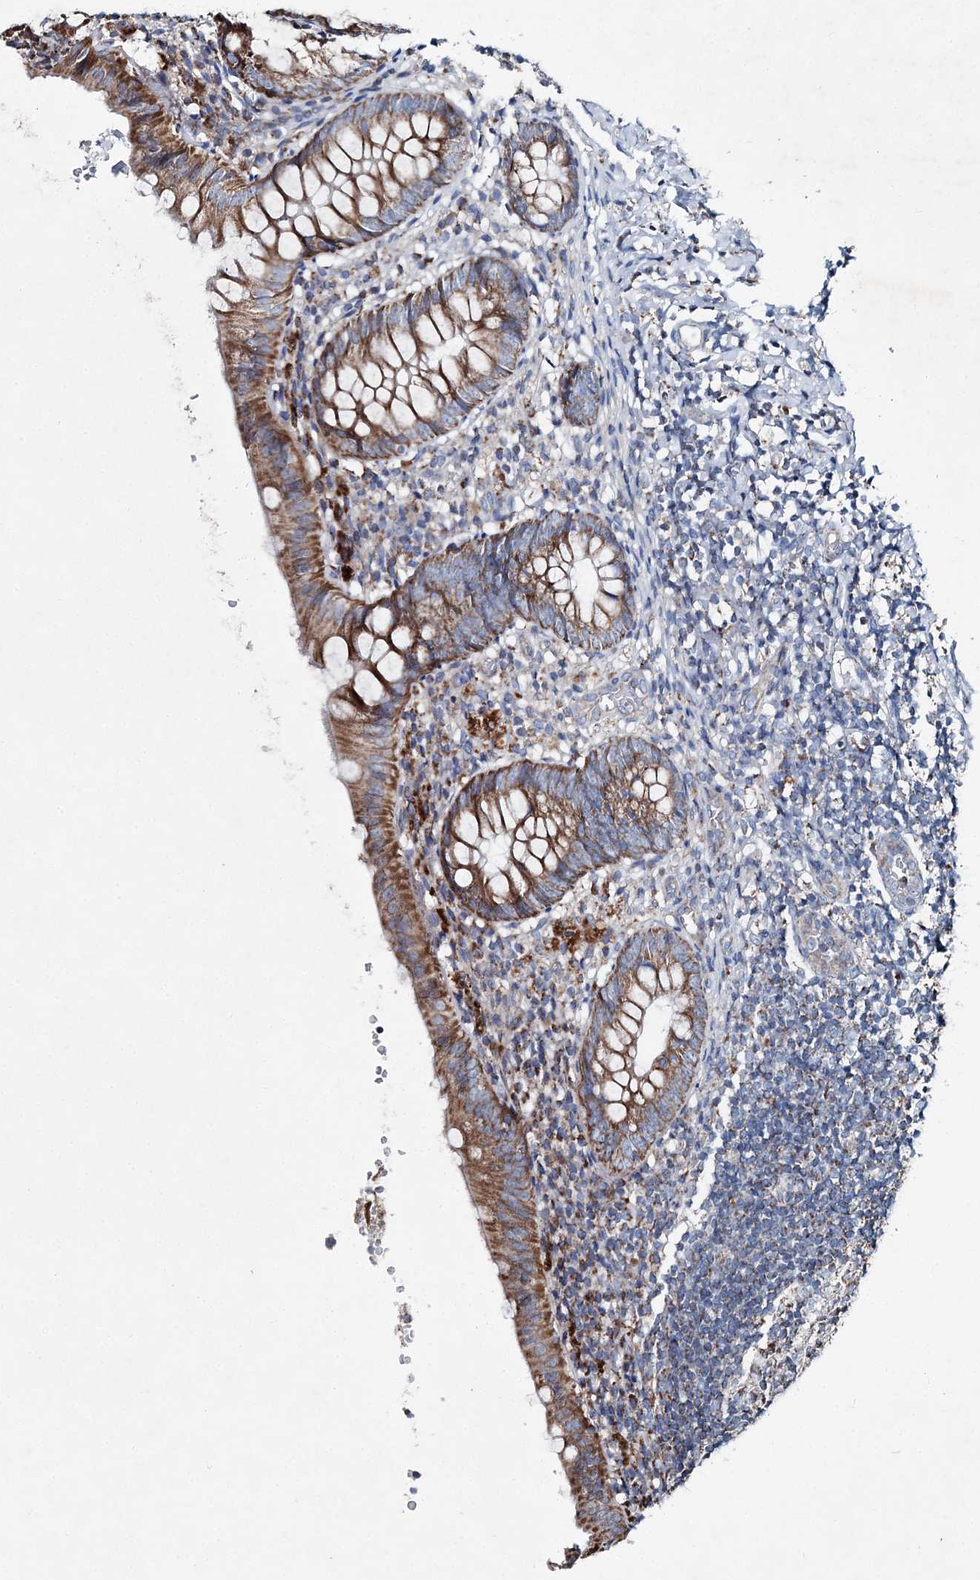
{"staining": {"intensity": "moderate", "quantity": ">75%", "location": "cytoplasmic/membranous"}, "tissue": "appendix", "cell_type": "Glandular cells", "image_type": "normal", "snomed": [{"axis": "morphology", "description": "Normal tissue, NOS"}, {"axis": "topography", "description": "Appendix"}], "caption": "Immunohistochemical staining of normal human appendix reveals moderate cytoplasmic/membranous protein staining in approximately >75% of glandular cells. (DAB = brown stain, brightfield microscopy at high magnification).", "gene": "SPAG16", "patient": {"sex": "male", "age": 8}}